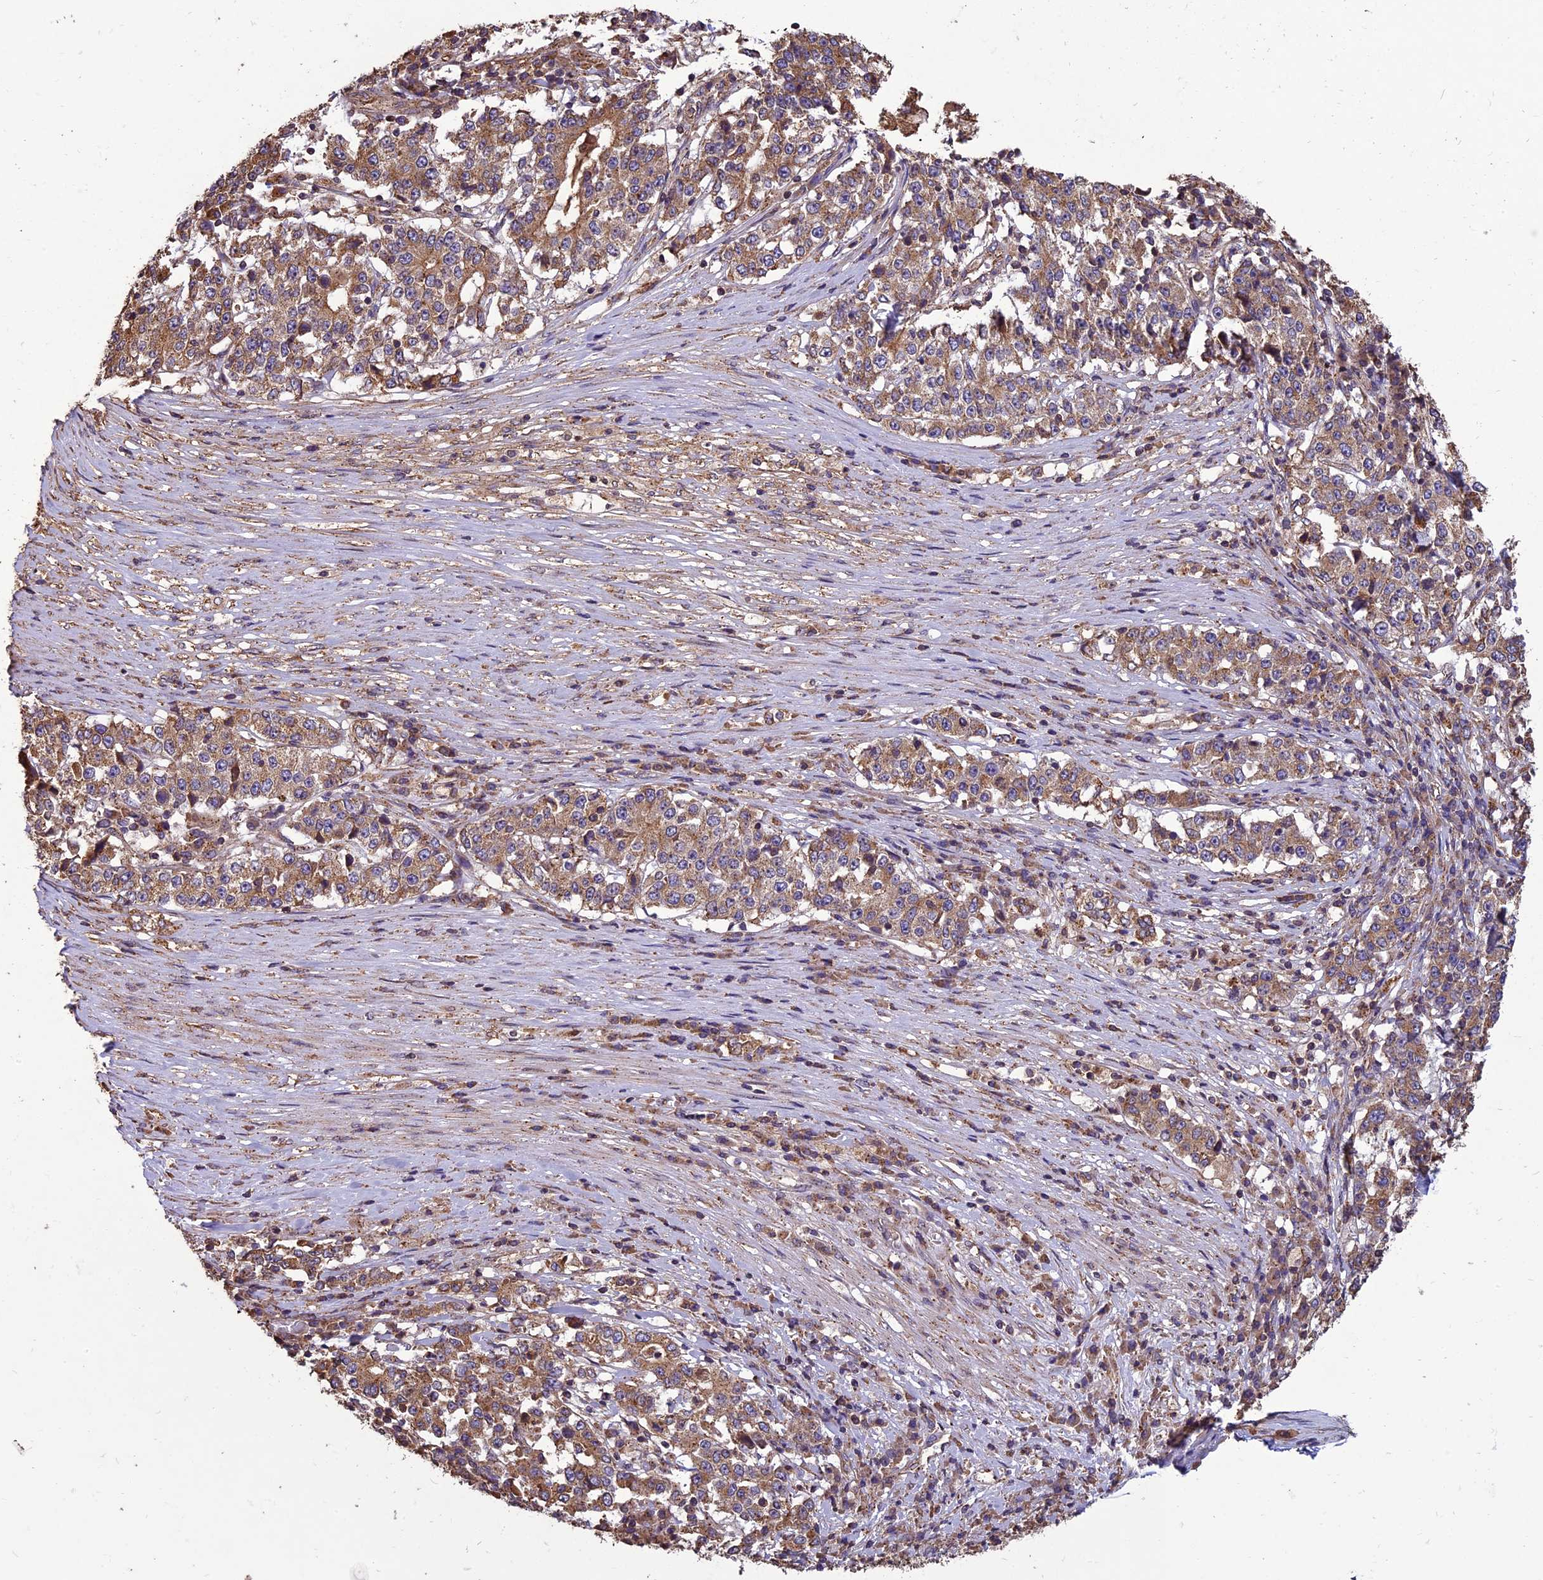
{"staining": {"intensity": "moderate", "quantity": ">75%", "location": "cytoplasmic/membranous"}, "tissue": "stomach cancer", "cell_type": "Tumor cells", "image_type": "cancer", "snomed": [{"axis": "morphology", "description": "Adenocarcinoma, NOS"}, {"axis": "topography", "description": "Stomach"}], "caption": "Stomach cancer stained with a protein marker displays moderate staining in tumor cells.", "gene": "CHMP2A", "patient": {"sex": "male", "age": 59}}